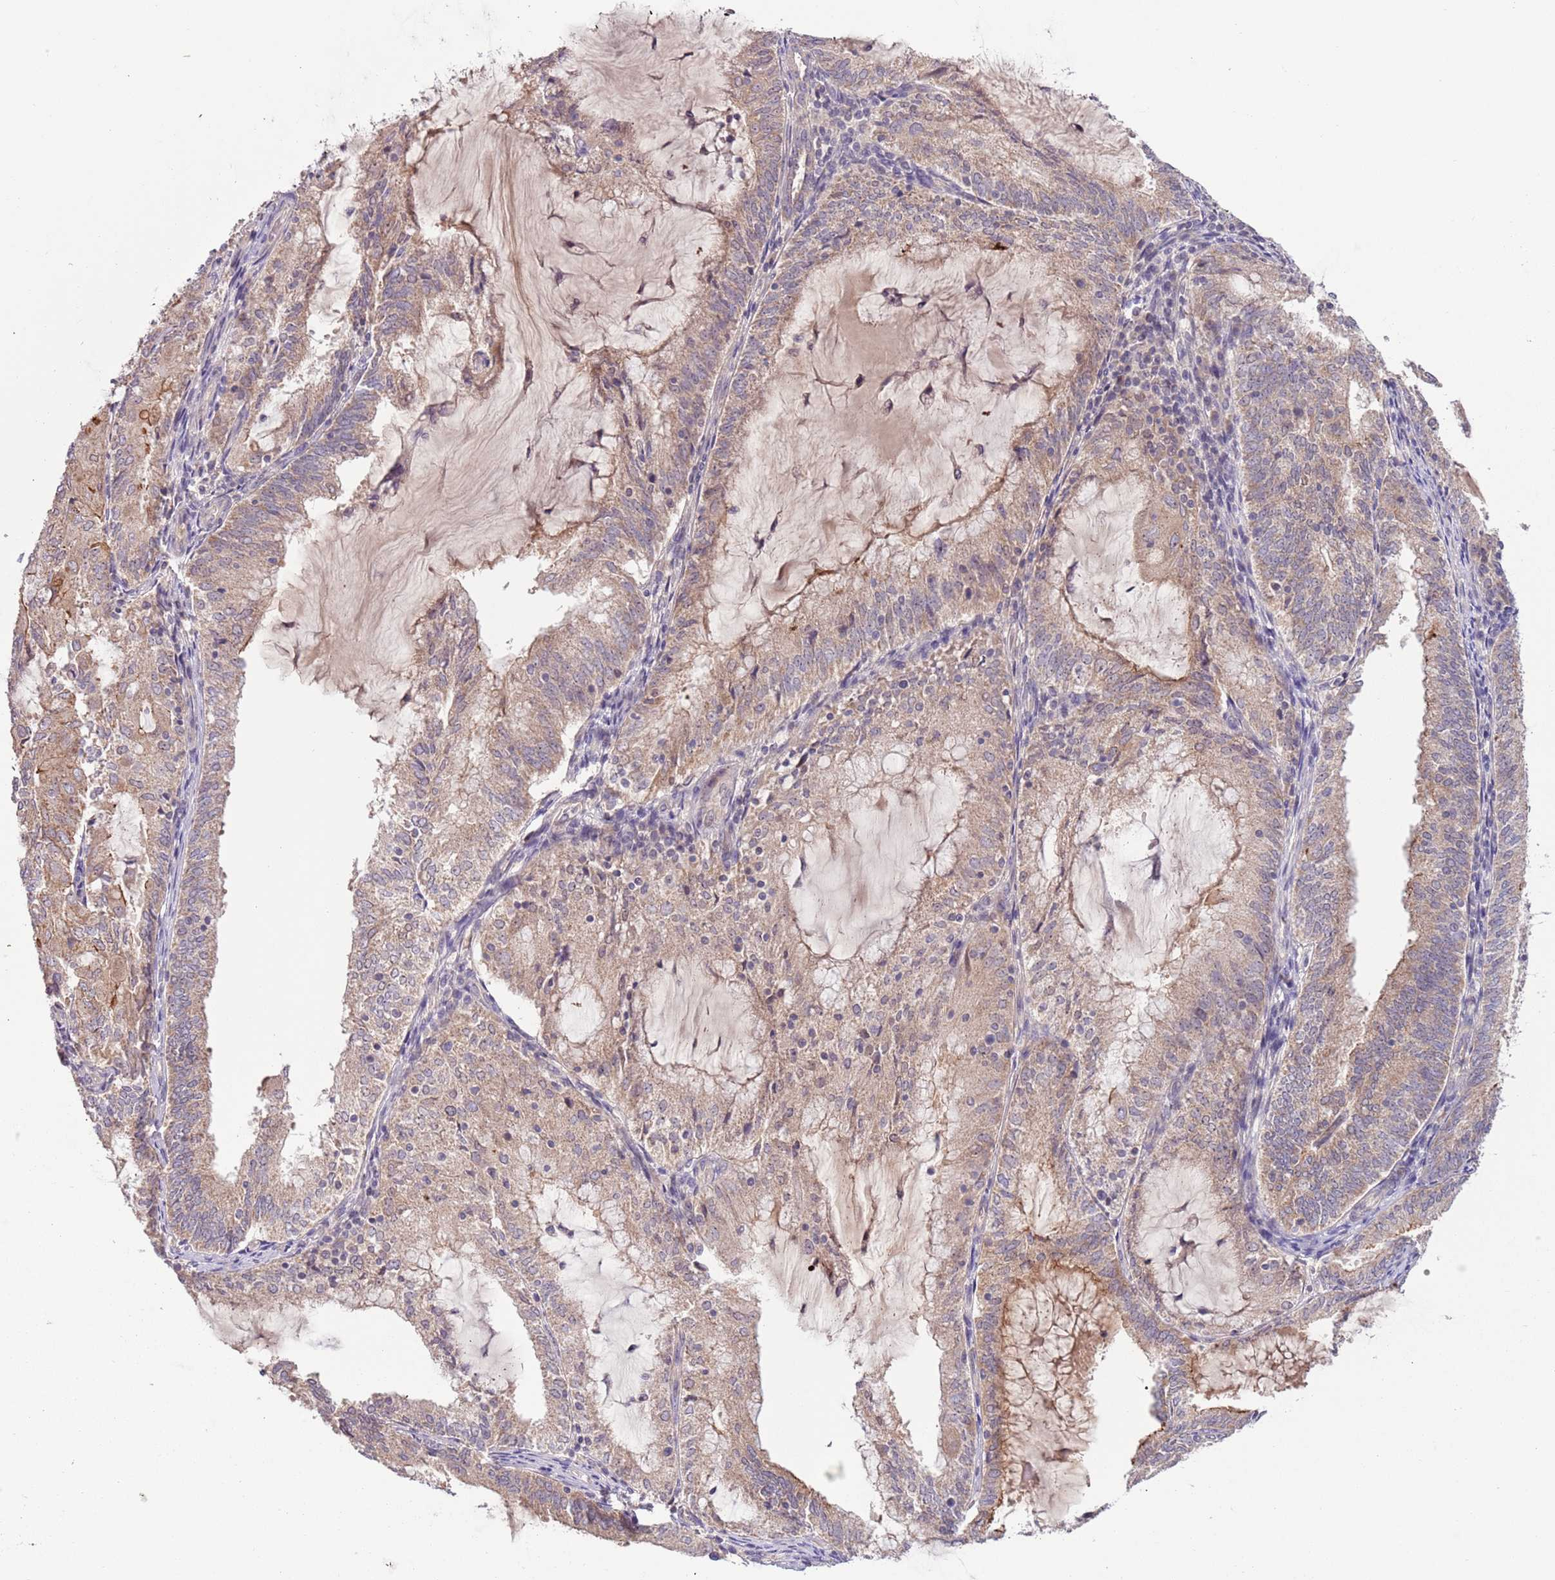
{"staining": {"intensity": "moderate", "quantity": "25%-75%", "location": "cytoplasmic/membranous"}, "tissue": "endometrial cancer", "cell_type": "Tumor cells", "image_type": "cancer", "snomed": [{"axis": "morphology", "description": "Adenocarcinoma, NOS"}, {"axis": "topography", "description": "Endometrium"}], "caption": "Endometrial adenocarcinoma stained with a brown dye displays moderate cytoplasmic/membranous positive staining in about 25%-75% of tumor cells.", "gene": "SHROOM3", "patient": {"sex": "female", "age": 81}}